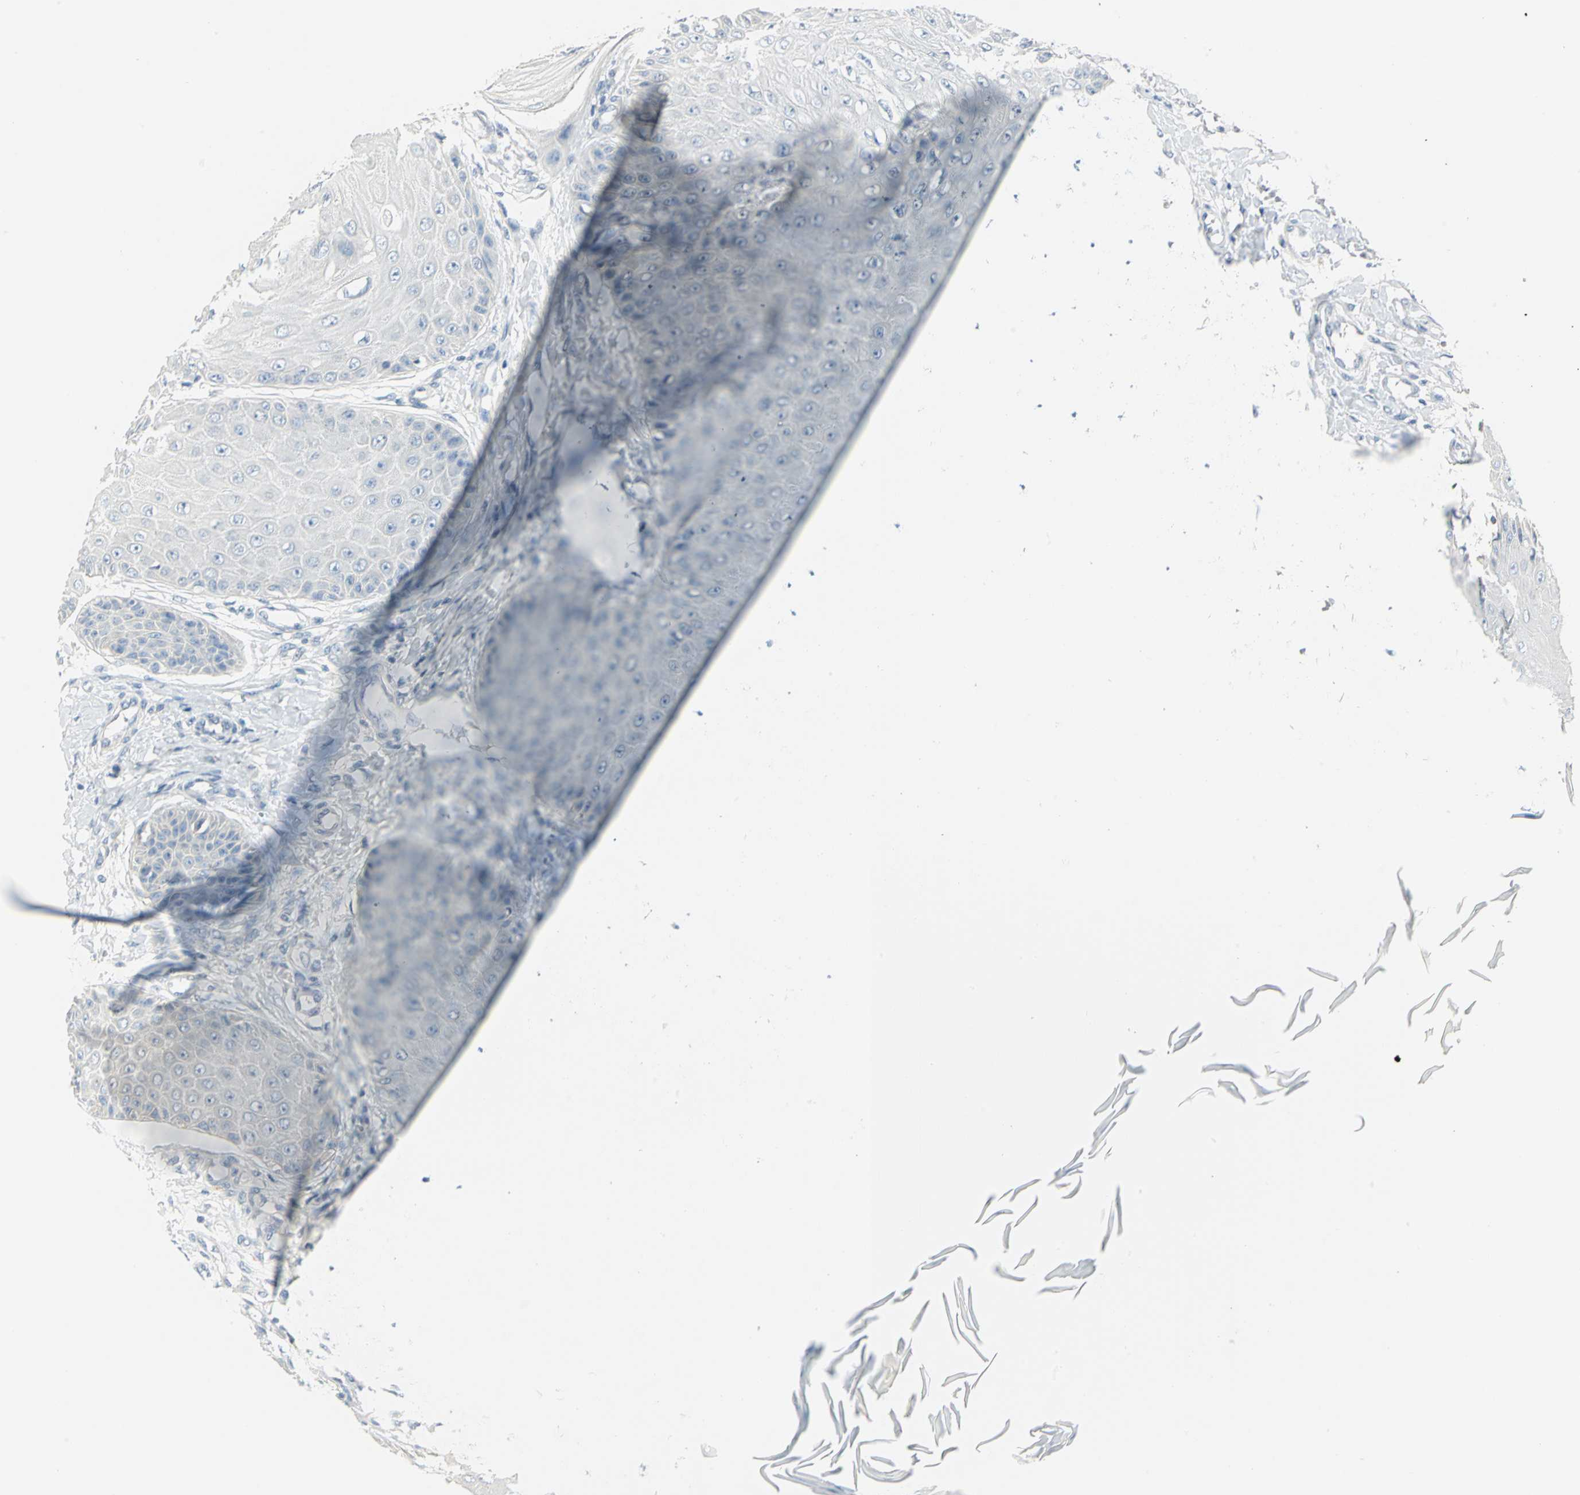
{"staining": {"intensity": "negative", "quantity": "none", "location": "none"}, "tissue": "skin cancer", "cell_type": "Tumor cells", "image_type": "cancer", "snomed": [{"axis": "morphology", "description": "Squamous cell carcinoma, NOS"}, {"axis": "topography", "description": "Skin"}], "caption": "This image is of skin squamous cell carcinoma stained with immunohistochemistry to label a protein in brown with the nuclei are counter-stained blue. There is no expression in tumor cells.", "gene": "UCHL1", "patient": {"sex": "female", "age": 40}}